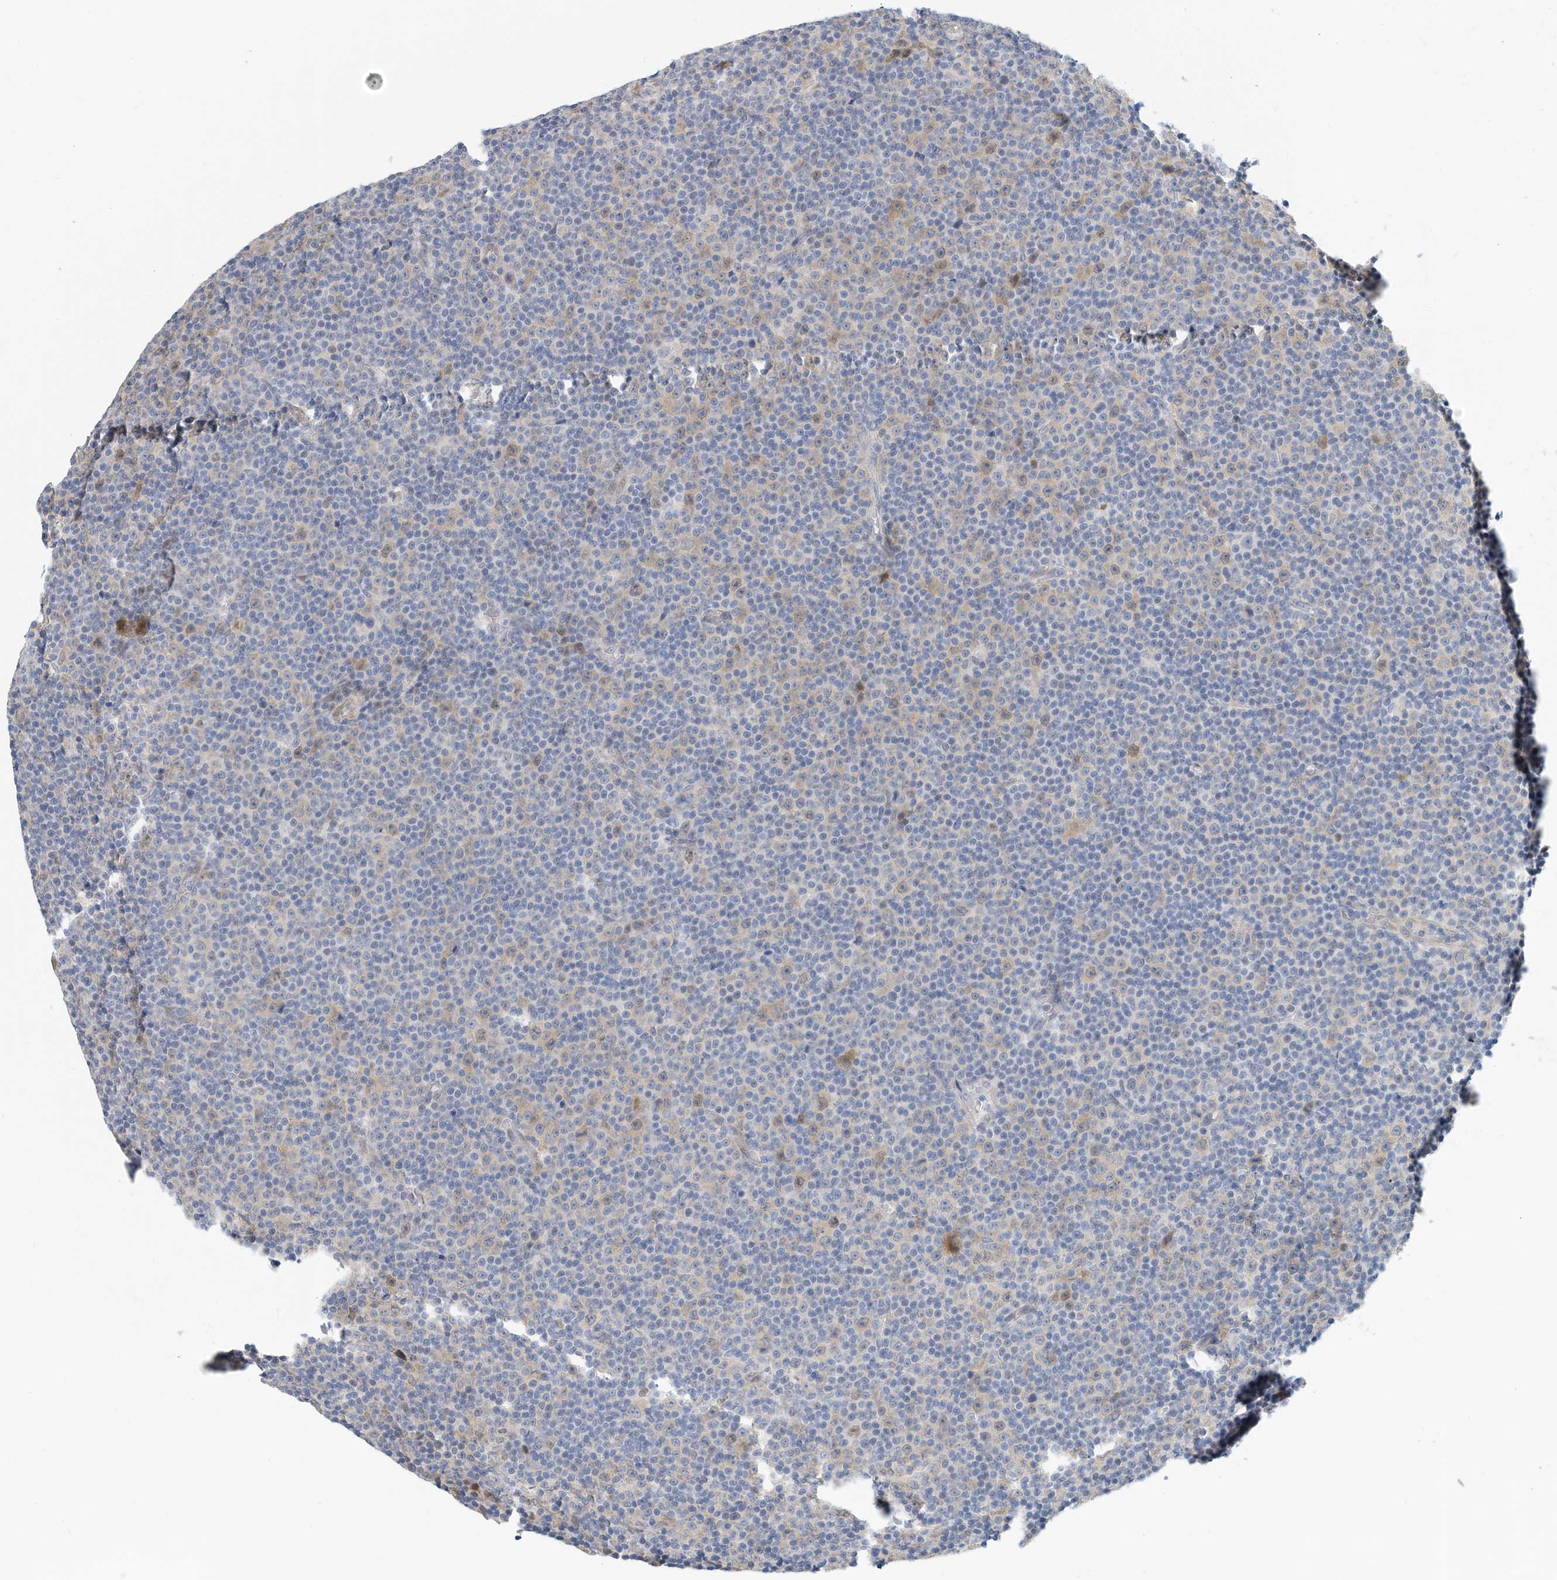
{"staining": {"intensity": "weak", "quantity": "<25%", "location": "cytoplasmic/membranous,nuclear"}, "tissue": "lymphoma", "cell_type": "Tumor cells", "image_type": "cancer", "snomed": [{"axis": "morphology", "description": "Malignant lymphoma, non-Hodgkin's type, Low grade"}, {"axis": "topography", "description": "Lymph node"}], "caption": "This photomicrograph is of lymphoma stained with immunohistochemistry (IHC) to label a protein in brown with the nuclei are counter-stained blue. There is no positivity in tumor cells. (IHC, brightfield microscopy, high magnification).", "gene": "ARHGAP28", "patient": {"sex": "female", "age": 67}}